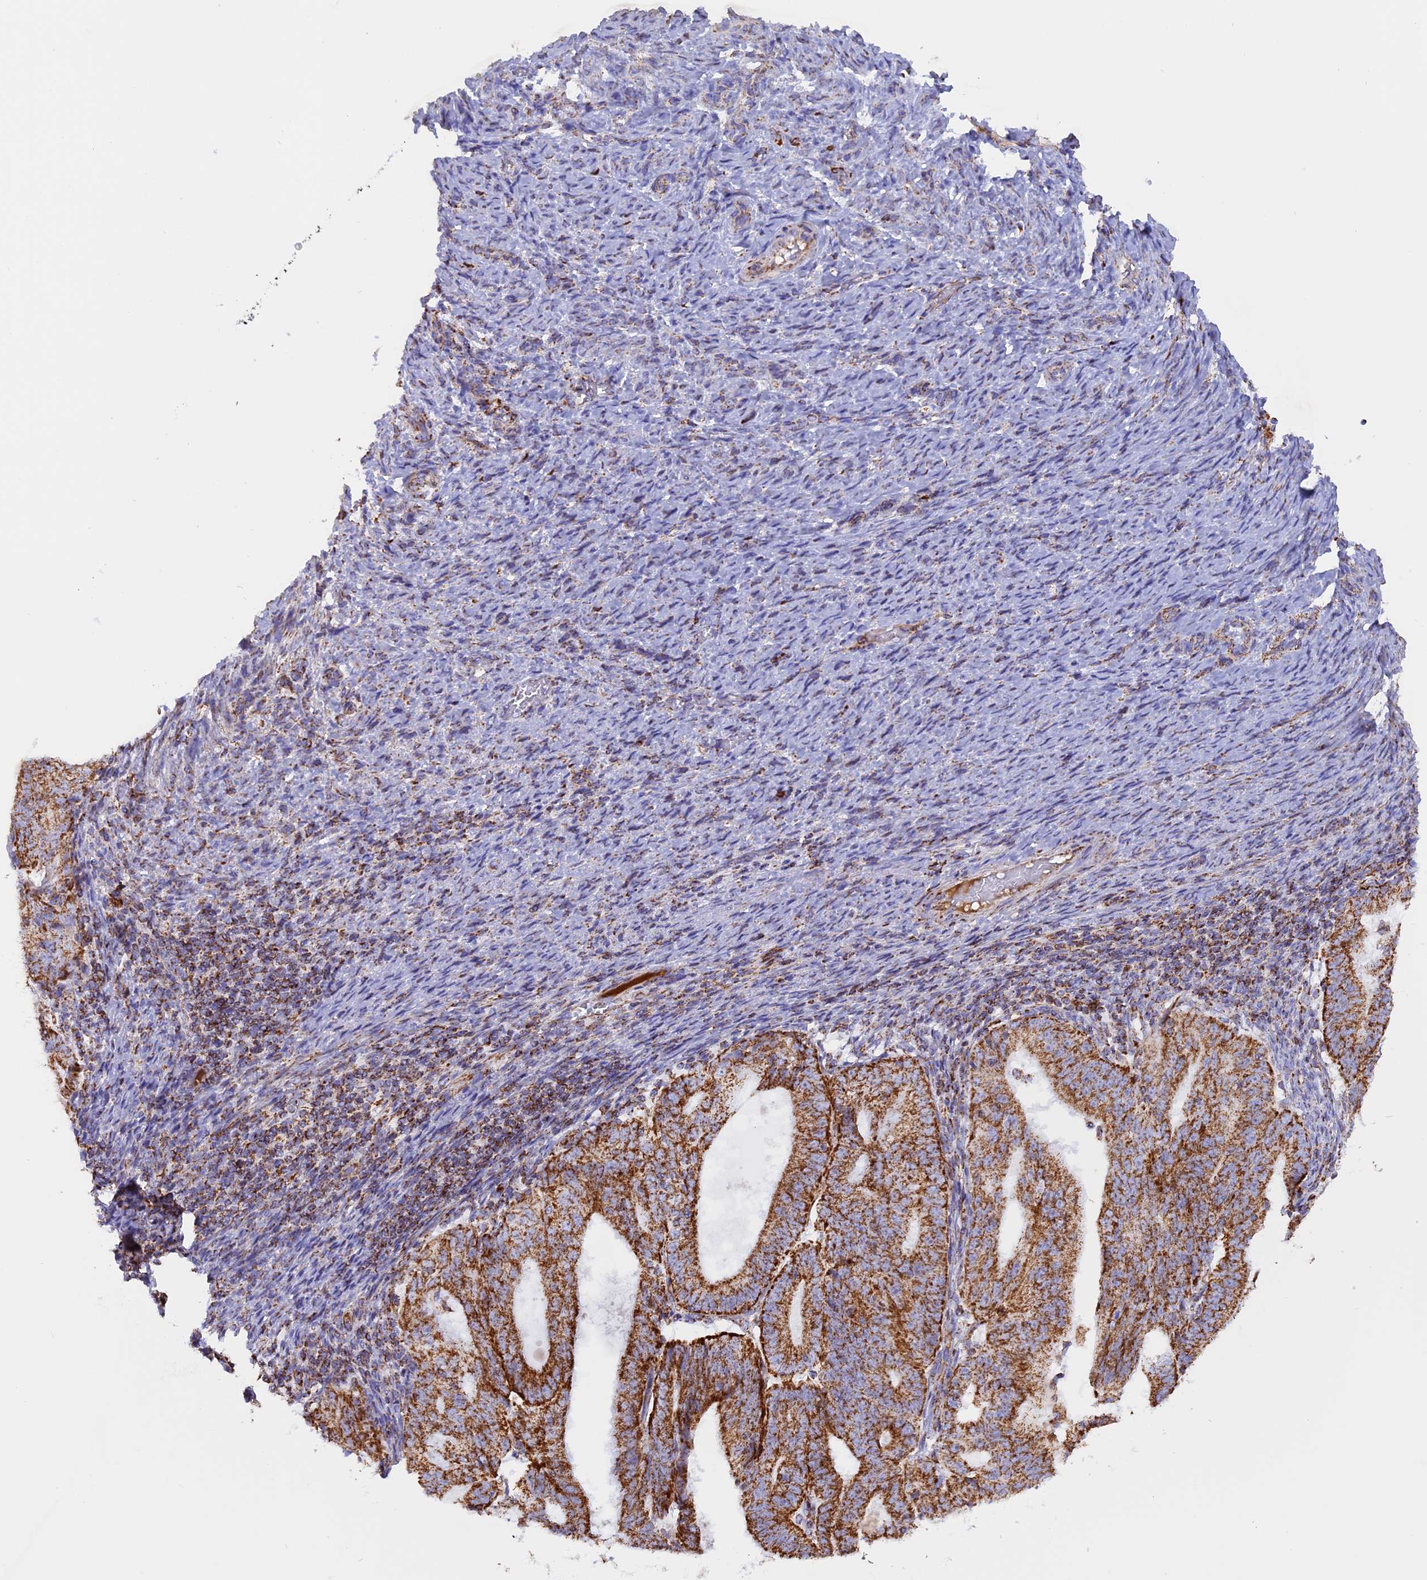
{"staining": {"intensity": "strong", "quantity": ">75%", "location": "cytoplasmic/membranous"}, "tissue": "endometrial cancer", "cell_type": "Tumor cells", "image_type": "cancer", "snomed": [{"axis": "morphology", "description": "Adenocarcinoma, NOS"}, {"axis": "topography", "description": "Endometrium"}], "caption": "IHC (DAB (3,3'-diaminobenzidine)) staining of human adenocarcinoma (endometrial) reveals strong cytoplasmic/membranous protein expression in about >75% of tumor cells. Nuclei are stained in blue.", "gene": "KCNG1", "patient": {"sex": "female", "age": 70}}